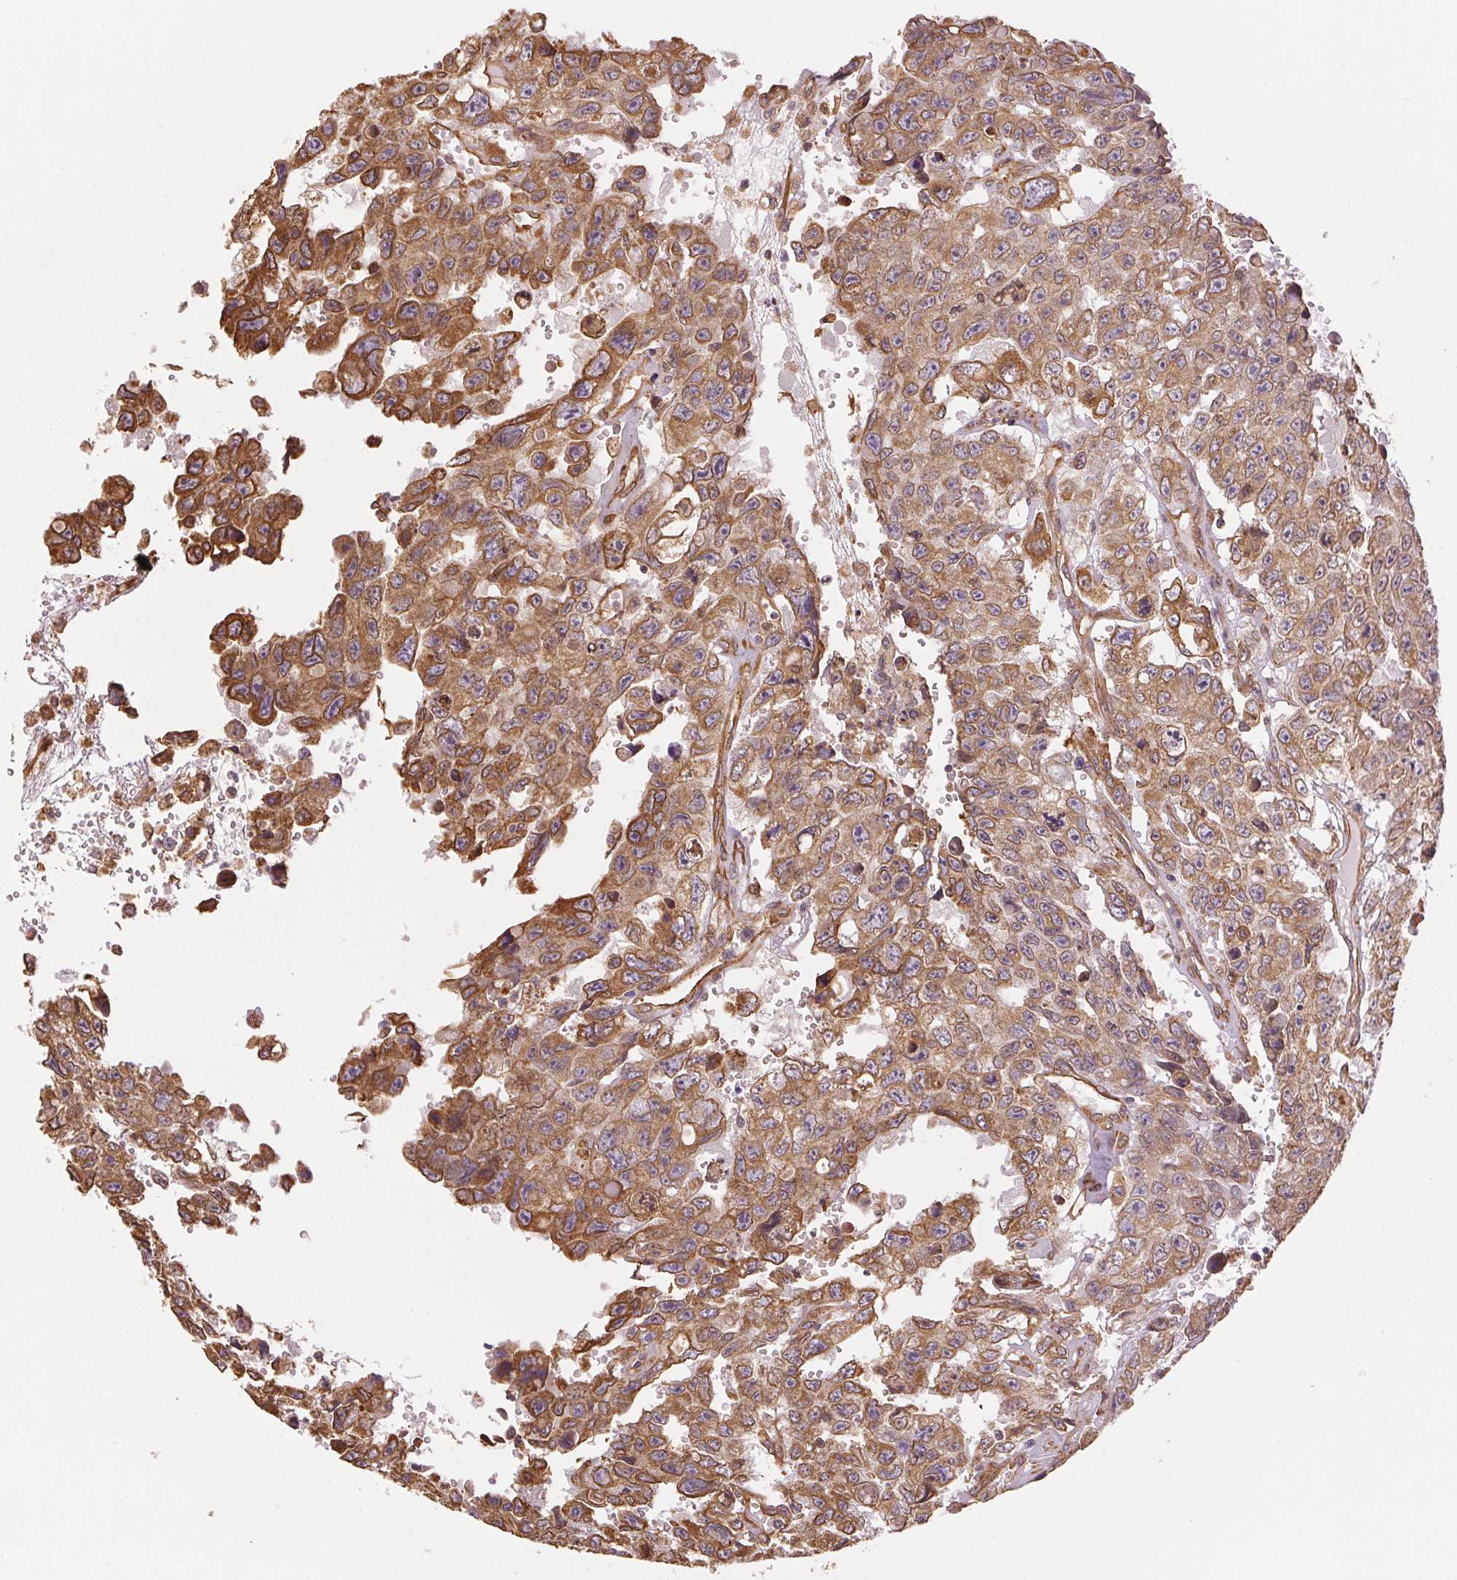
{"staining": {"intensity": "moderate", "quantity": ">75%", "location": "cytoplasmic/membranous"}, "tissue": "testis cancer", "cell_type": "Tumor cells", "image_type": "cancer", "snomed": [{"axis": "morphology", "description": "Seminoma, NOS"}, {"axis": "topography", "description": "Testis"}], "caption": "Tumor cells show moderate cytoplasmic/membranous positivity in approximately >75% of cells in testis cancer.", "gene": "C6orf163", "patient": {"sex": "male", "age": 26}}